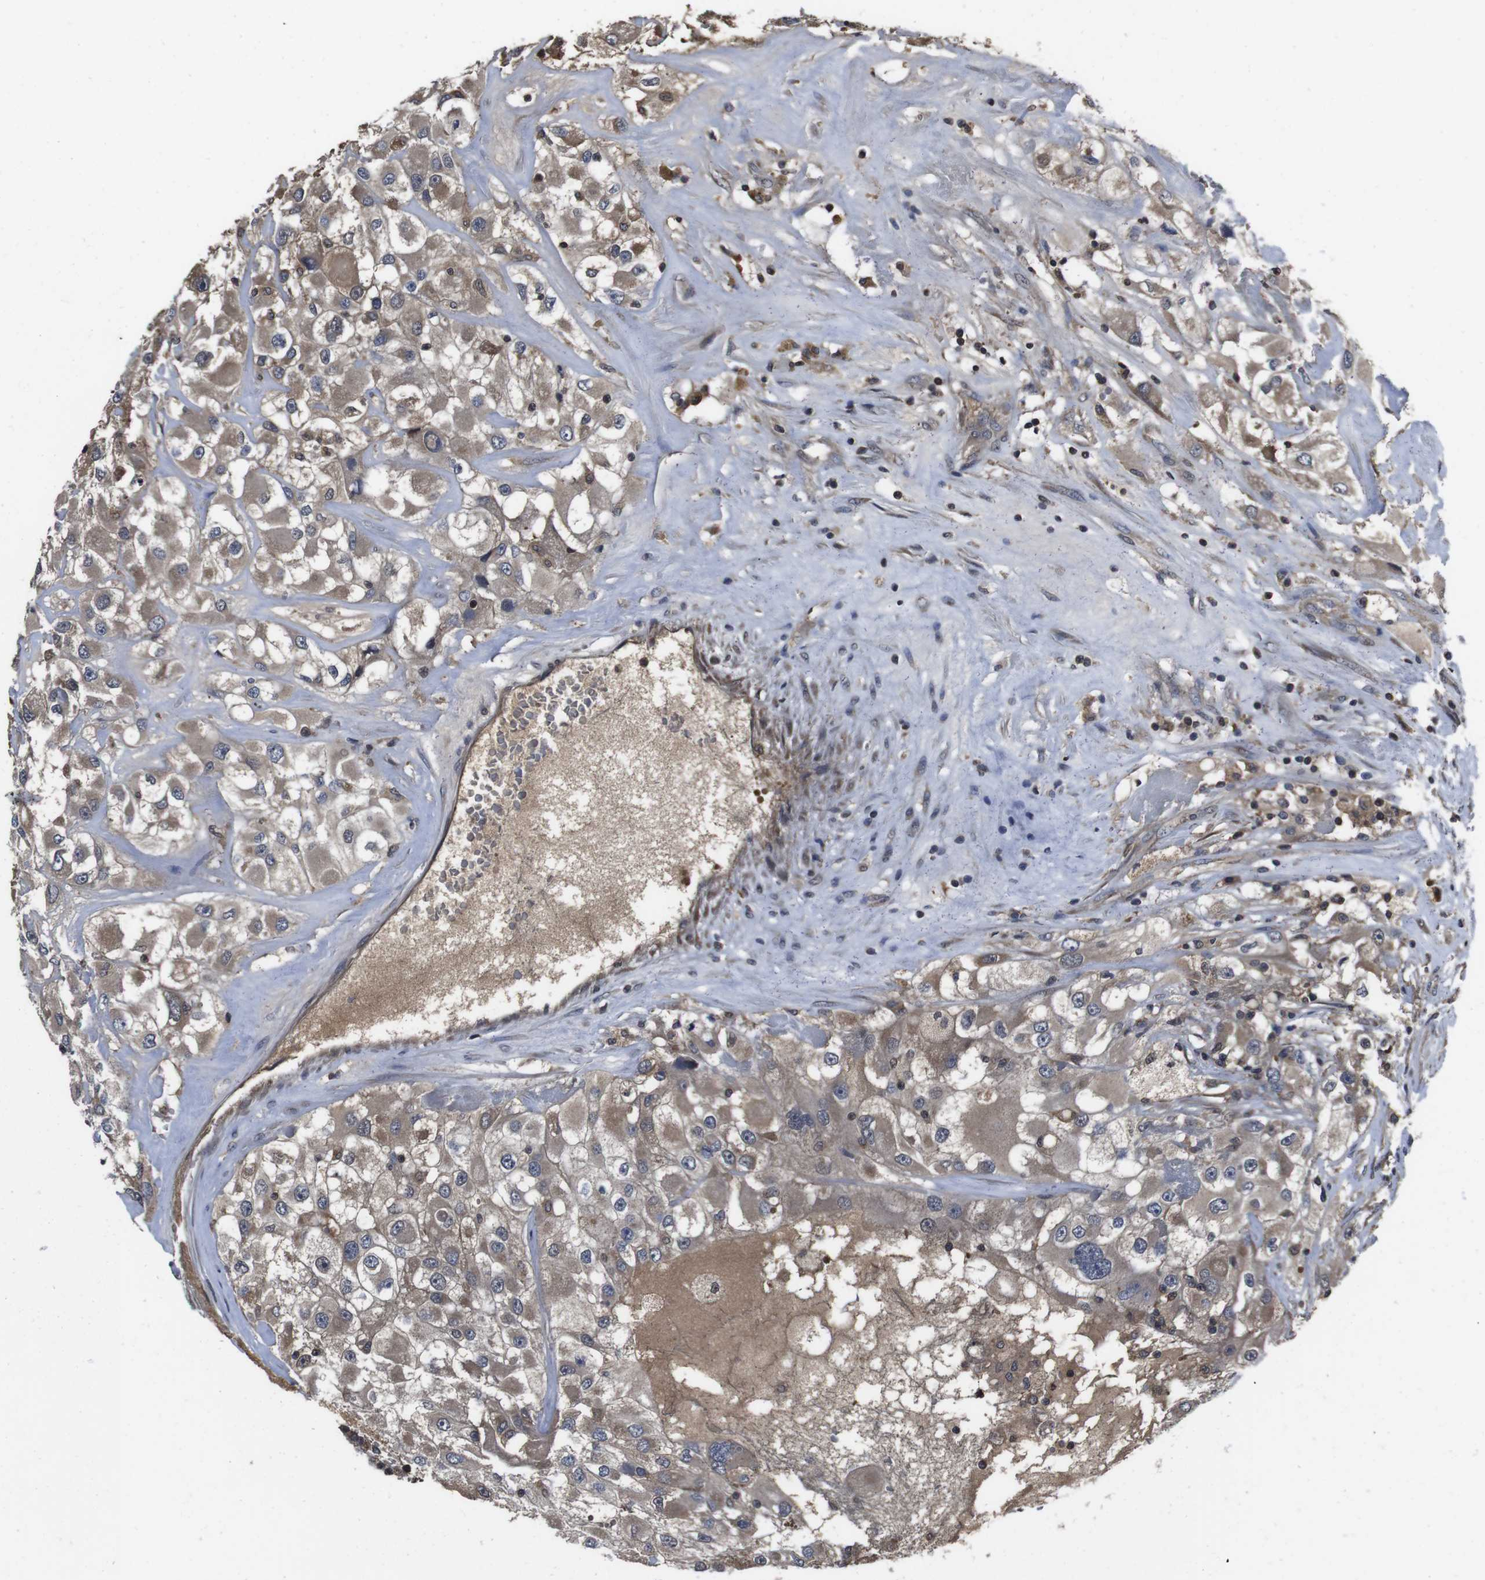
{"staining": {"intensity": "moderate", "quantity": ">75%", "location": "cytoplasmic/membranous"}, "tissue": "renal cancer", "cell_type": "Tumor cells", "image_type": "cancer", "snomed": [{"axis": "morphology", "description": "Adenocarcinoma, NOS"}, {"axis": "topography", "description": "Kidney"}], "caption": "Protein analysis of renal cancer (adenocarcinoma) tissue reveals moderate cytoplasmic/membranous expression in about >75% of tumor cells. The protein of interest is shown in brown color, while the nuclei are stained blue.", "gene": "CXCL11", "patient": {"sex": "female", "age": 52}}